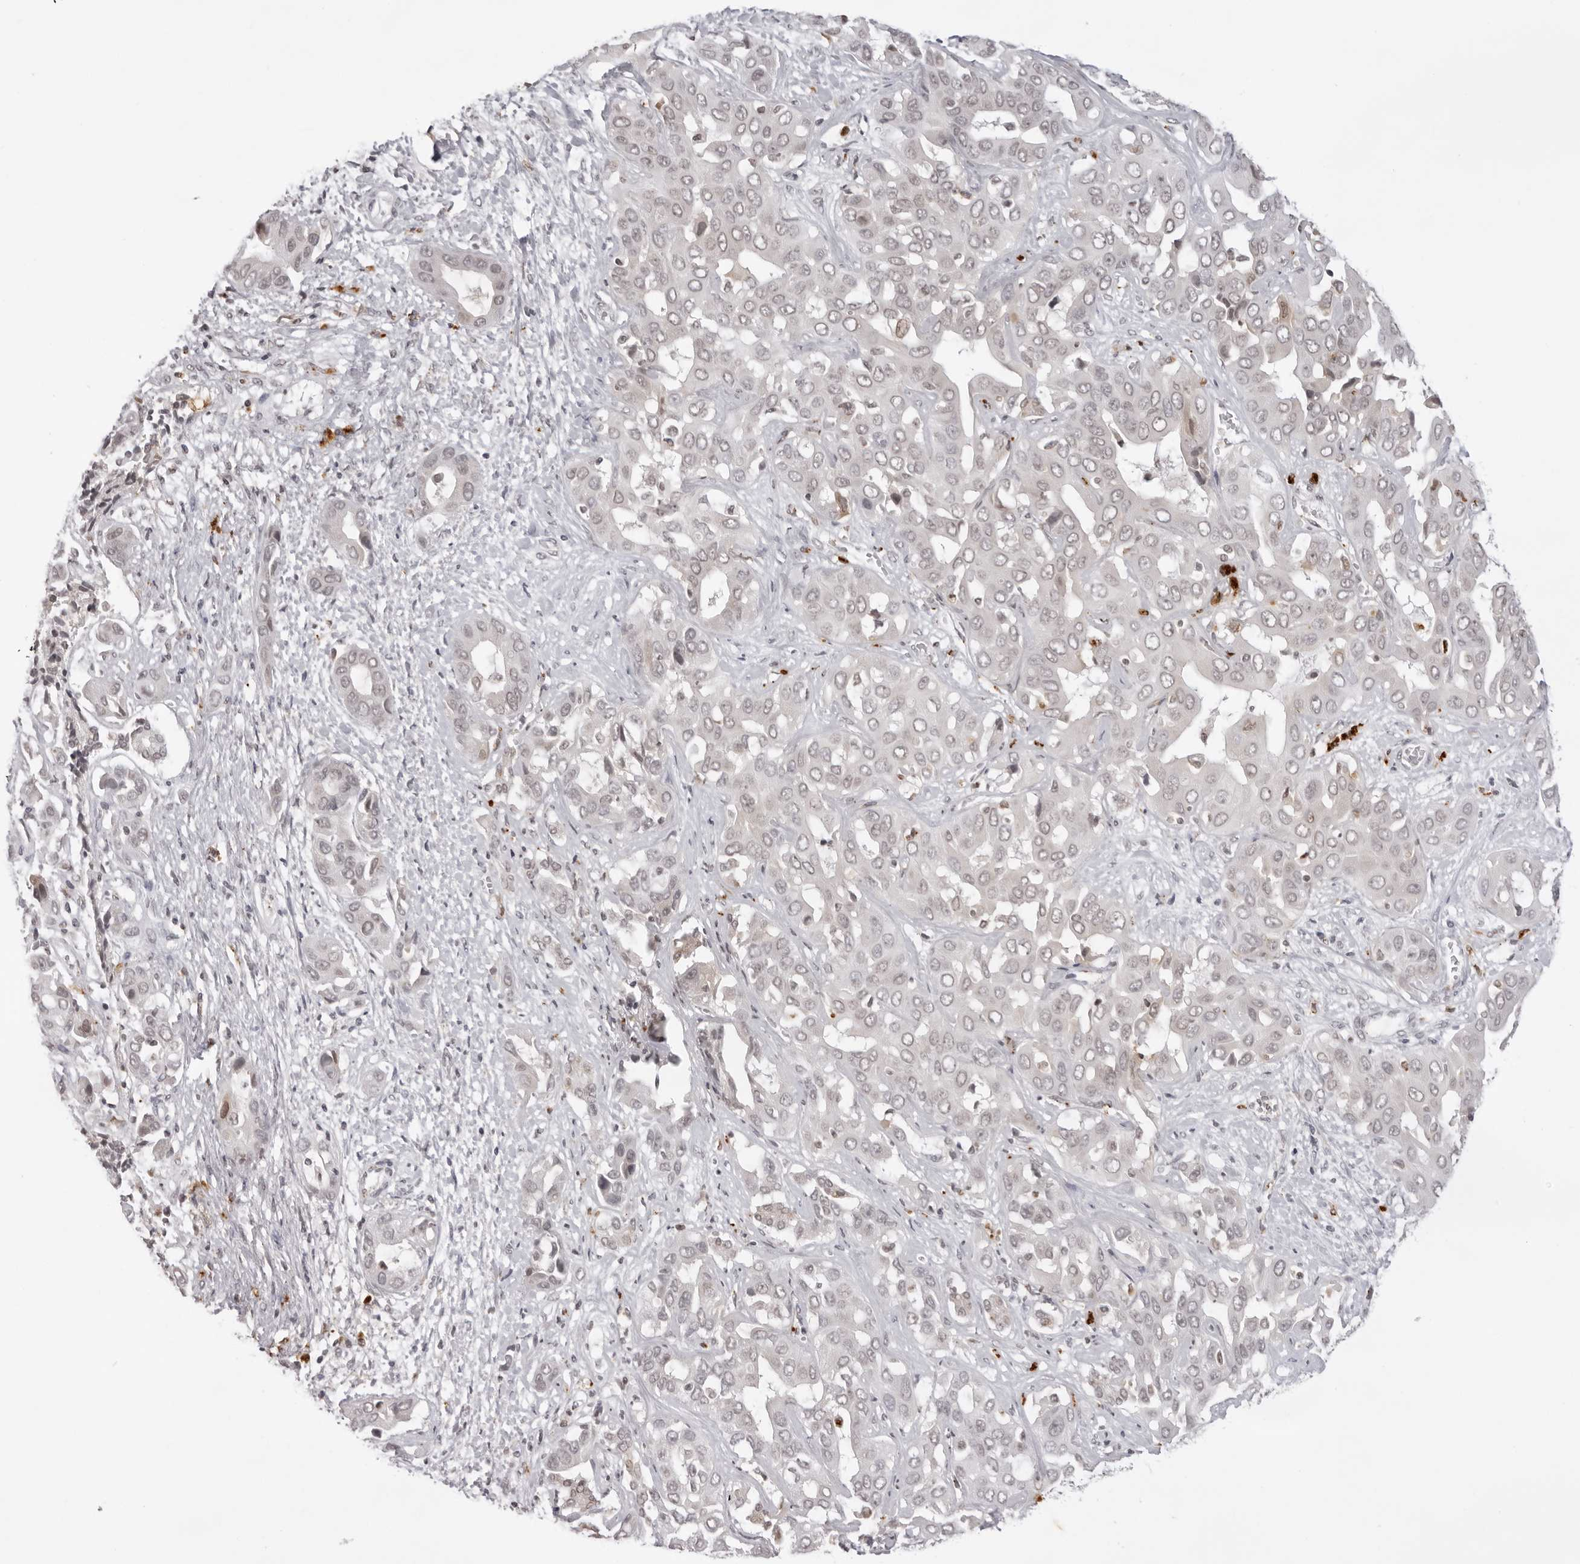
{"staining": {"intensity": "negative", "quantity": "none", "location": "none"}, "tissue": "liver cancer", "cell_type": "Tumor cells", "image_type": "cancer", "snomed": [{"axis": "morphology", "description": "Cholangiocarcinoma"}, {"axis": "topography", "description": "Liver"}], "caption": "Image shows no protein staining in tumor cells of liver cholangiocarcinoma tissue. Brightfield microscopy of IHC stained with DAB (brown) and hematoxylin (blue), captured at high magnification.", "gene": "NTM", "patient": {"sex": "female", "age": 52}}